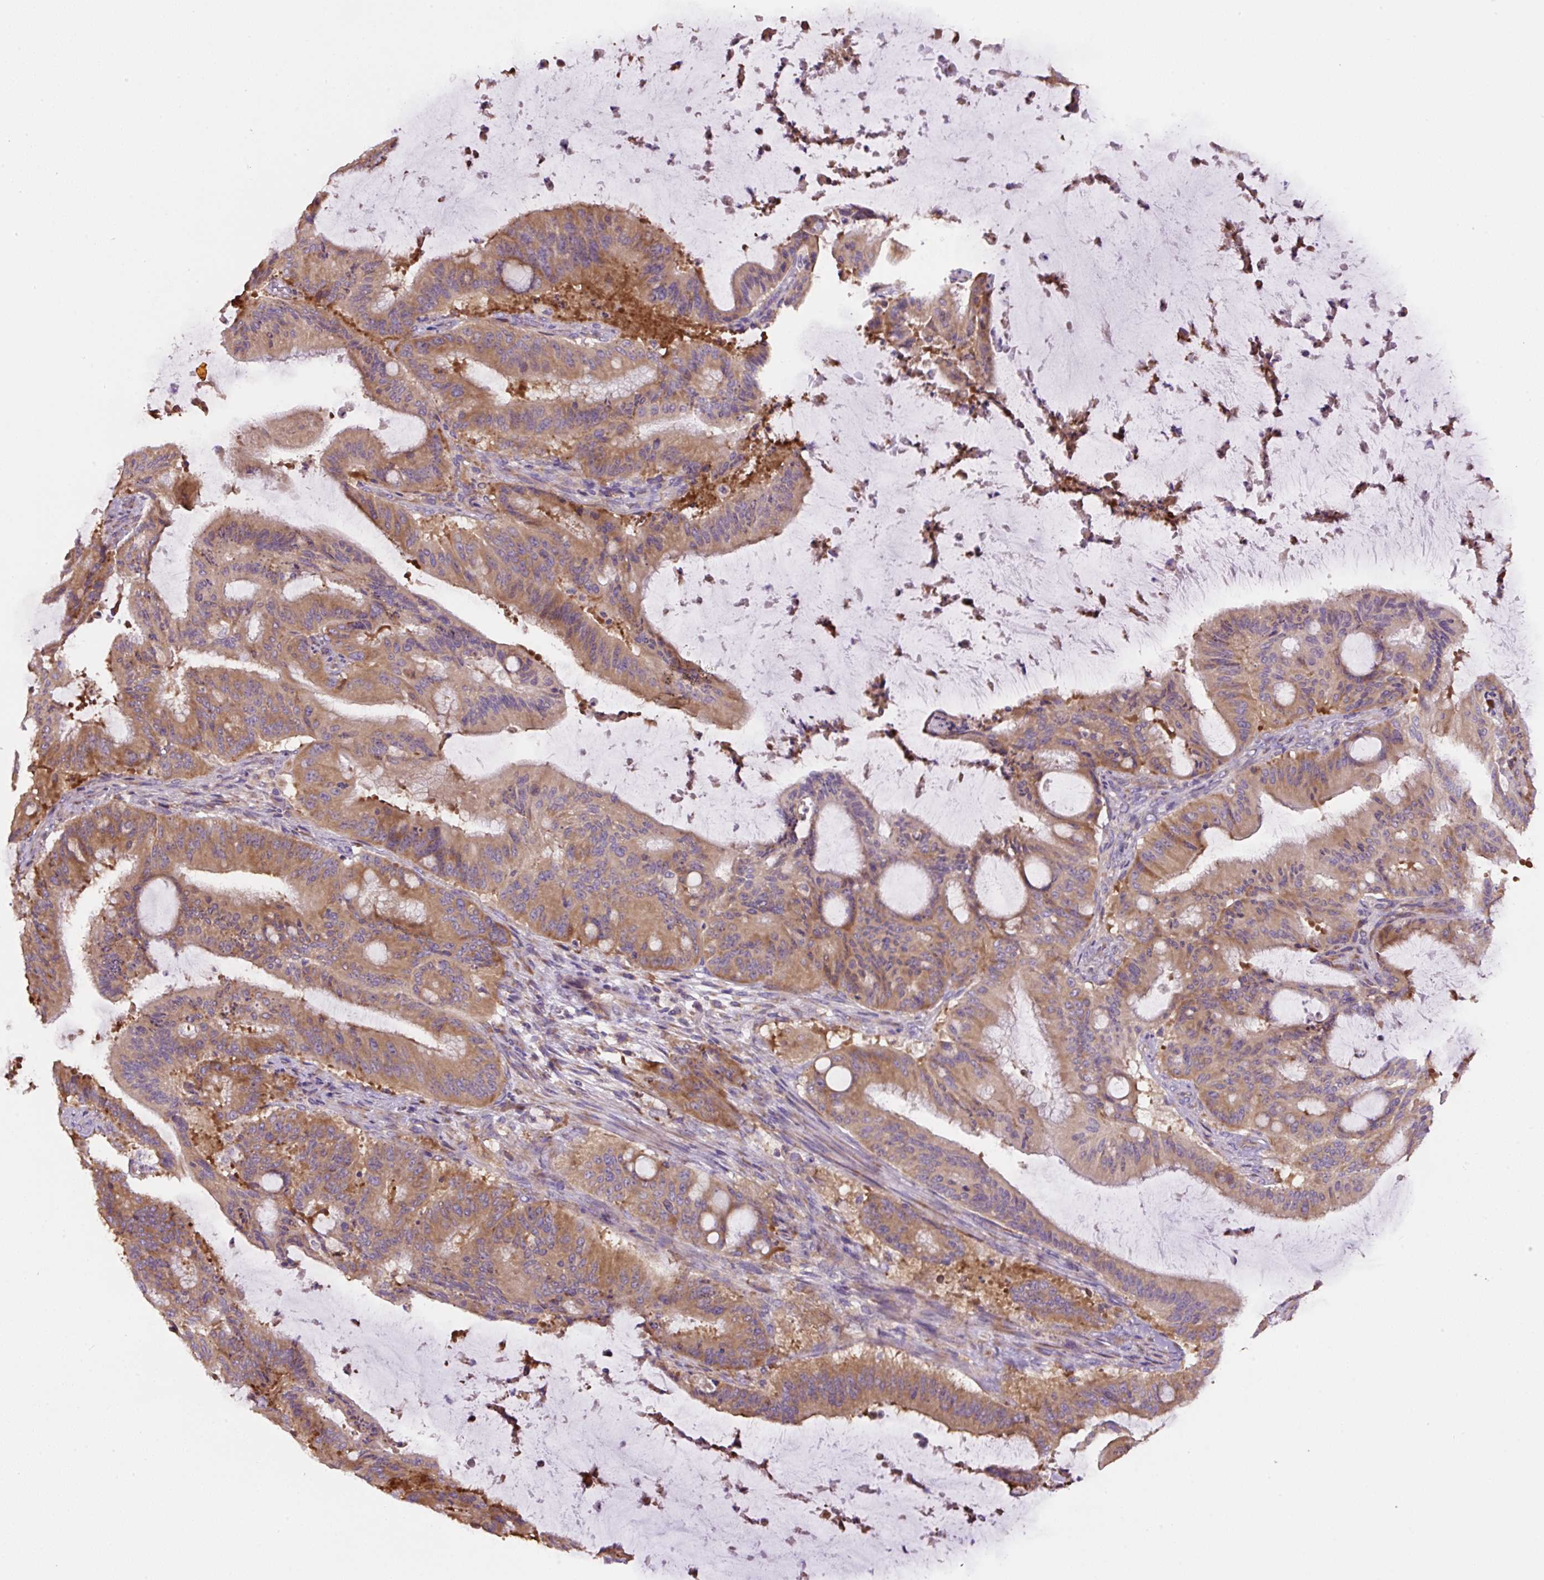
{"staining": {"intensity": "moderate", "quantity": "25%-75%", "location": "cytoplasmic/membranous"}, "tissue": "liver cancer", "cell_type": "Tumor cells", "image_type": "cancer", "snomed": [{"axis": "morphology", "description": "Normal tissue, NOS"}, {"axis": "morphology", "description": "Cholangiocarcinoma"}, {"axis": "topography", "description": "Liver"}, {"axis": "topography", "description": "Peripheral nerve tissue"}], "caption": "Immunohistochemical staining of human liver cancer (cholangiocarcinoma) displays medium levels of moderate cytoplasmic/membranous expression in about 25%-75% of tumor cells. The staining is performed using DAB brown chromogen to label protein expression. The nuclei are counter-stained blue using hematoxylin.", "gene": "RPS23", "patient": {"sex": "female", "age": 73}}